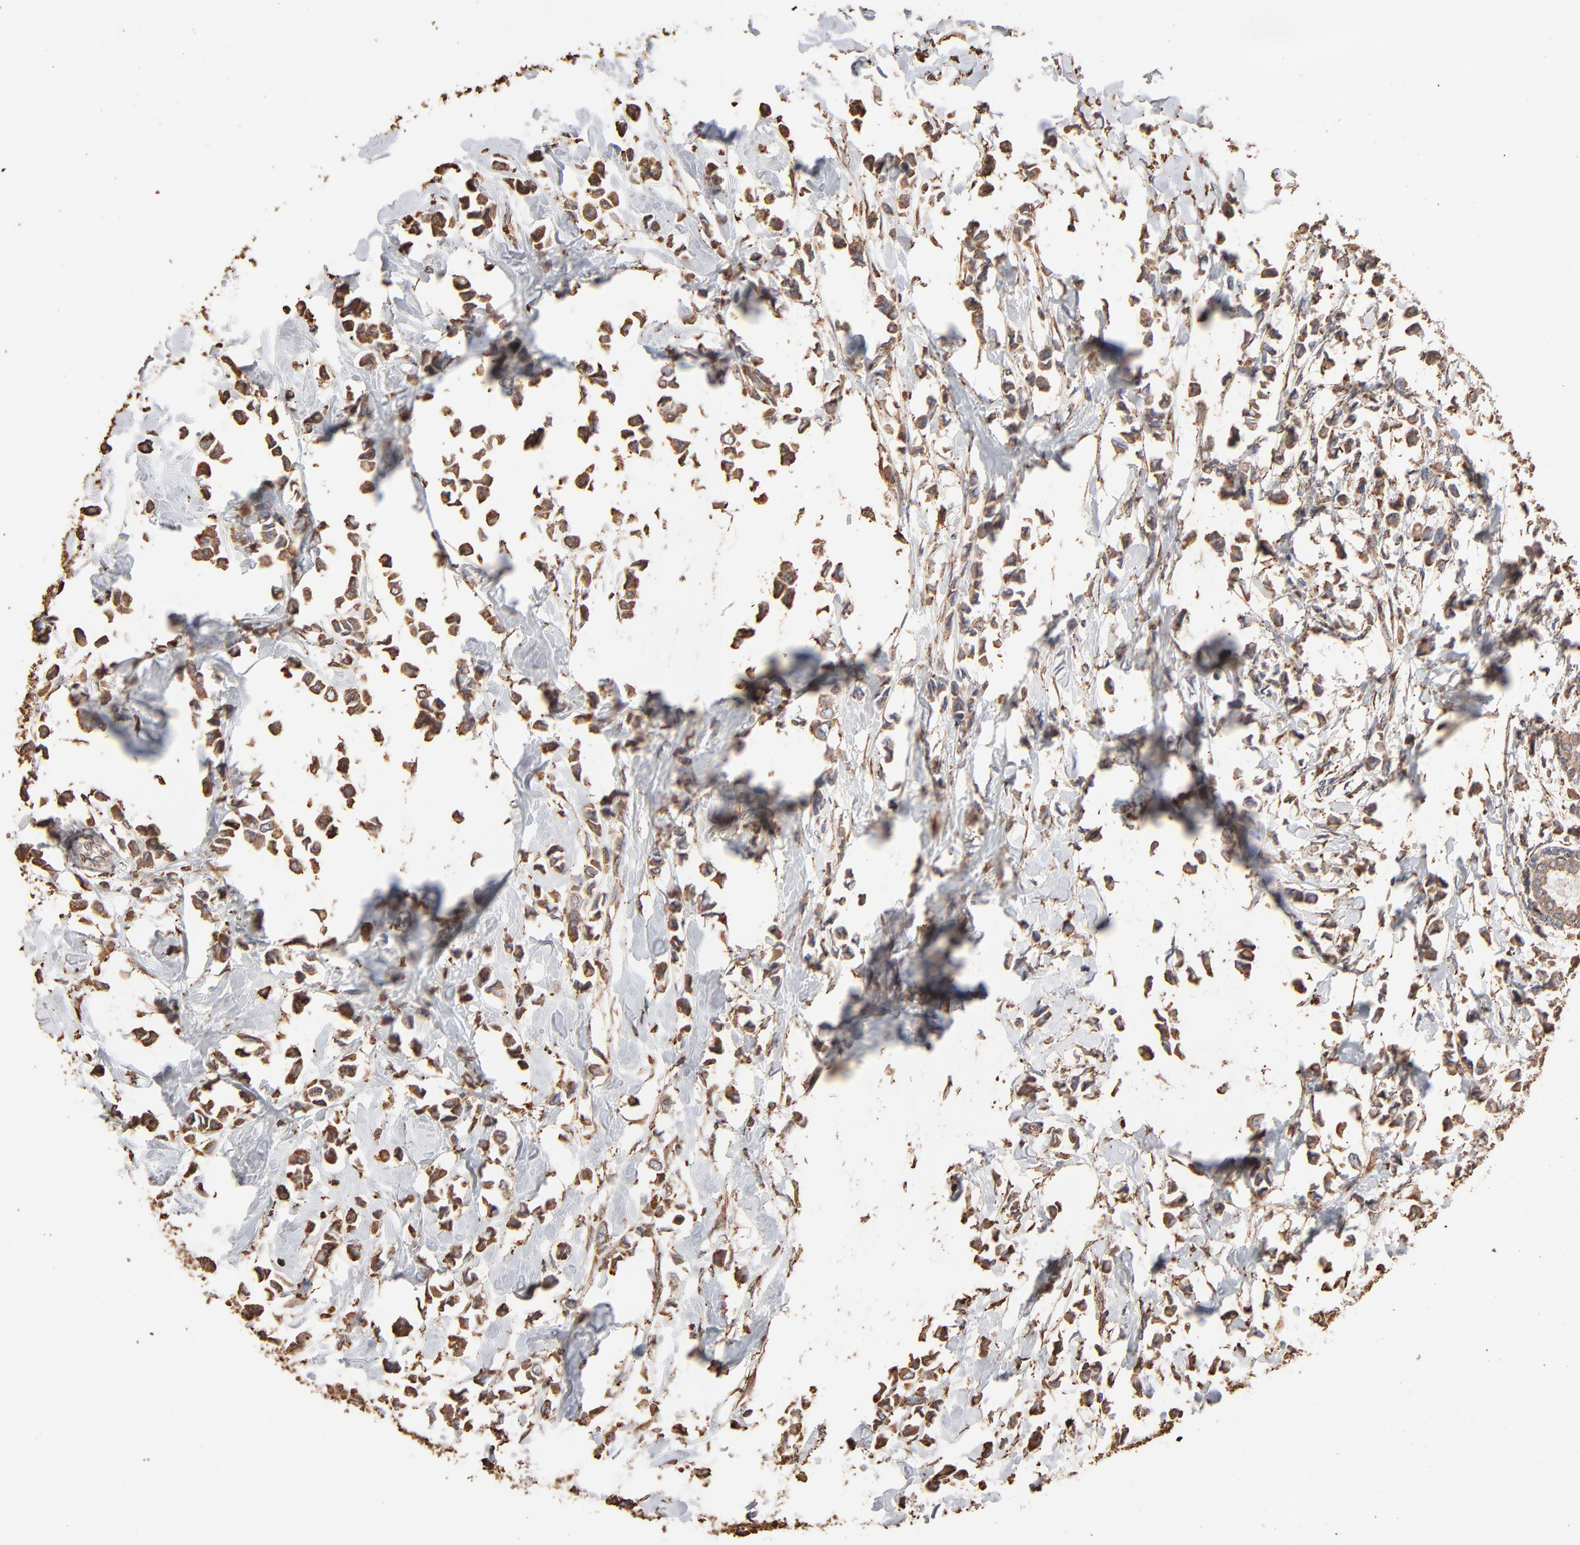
{"staining": {"intensity": "moderate", "quantity": ">75%", "location": "cytoplasmic/membranous"}, "tissue": "breast cancer", "cell_type": "Tumor cells", "image_type": "cancer", "snomed": [{"axis": "morphology", "description": "Lobular carcinoma"}, {"axis": "topography", "description": "Breast"}], "caption": "About >75% of tumor cells in human lobular carcinoma (breast) display moderate cytoplasmic/membranous protein expression as visualized by brown immunohistochemical staining.", "gene": "PDIA3", "patient": {"sex": "female", "age": 51}}